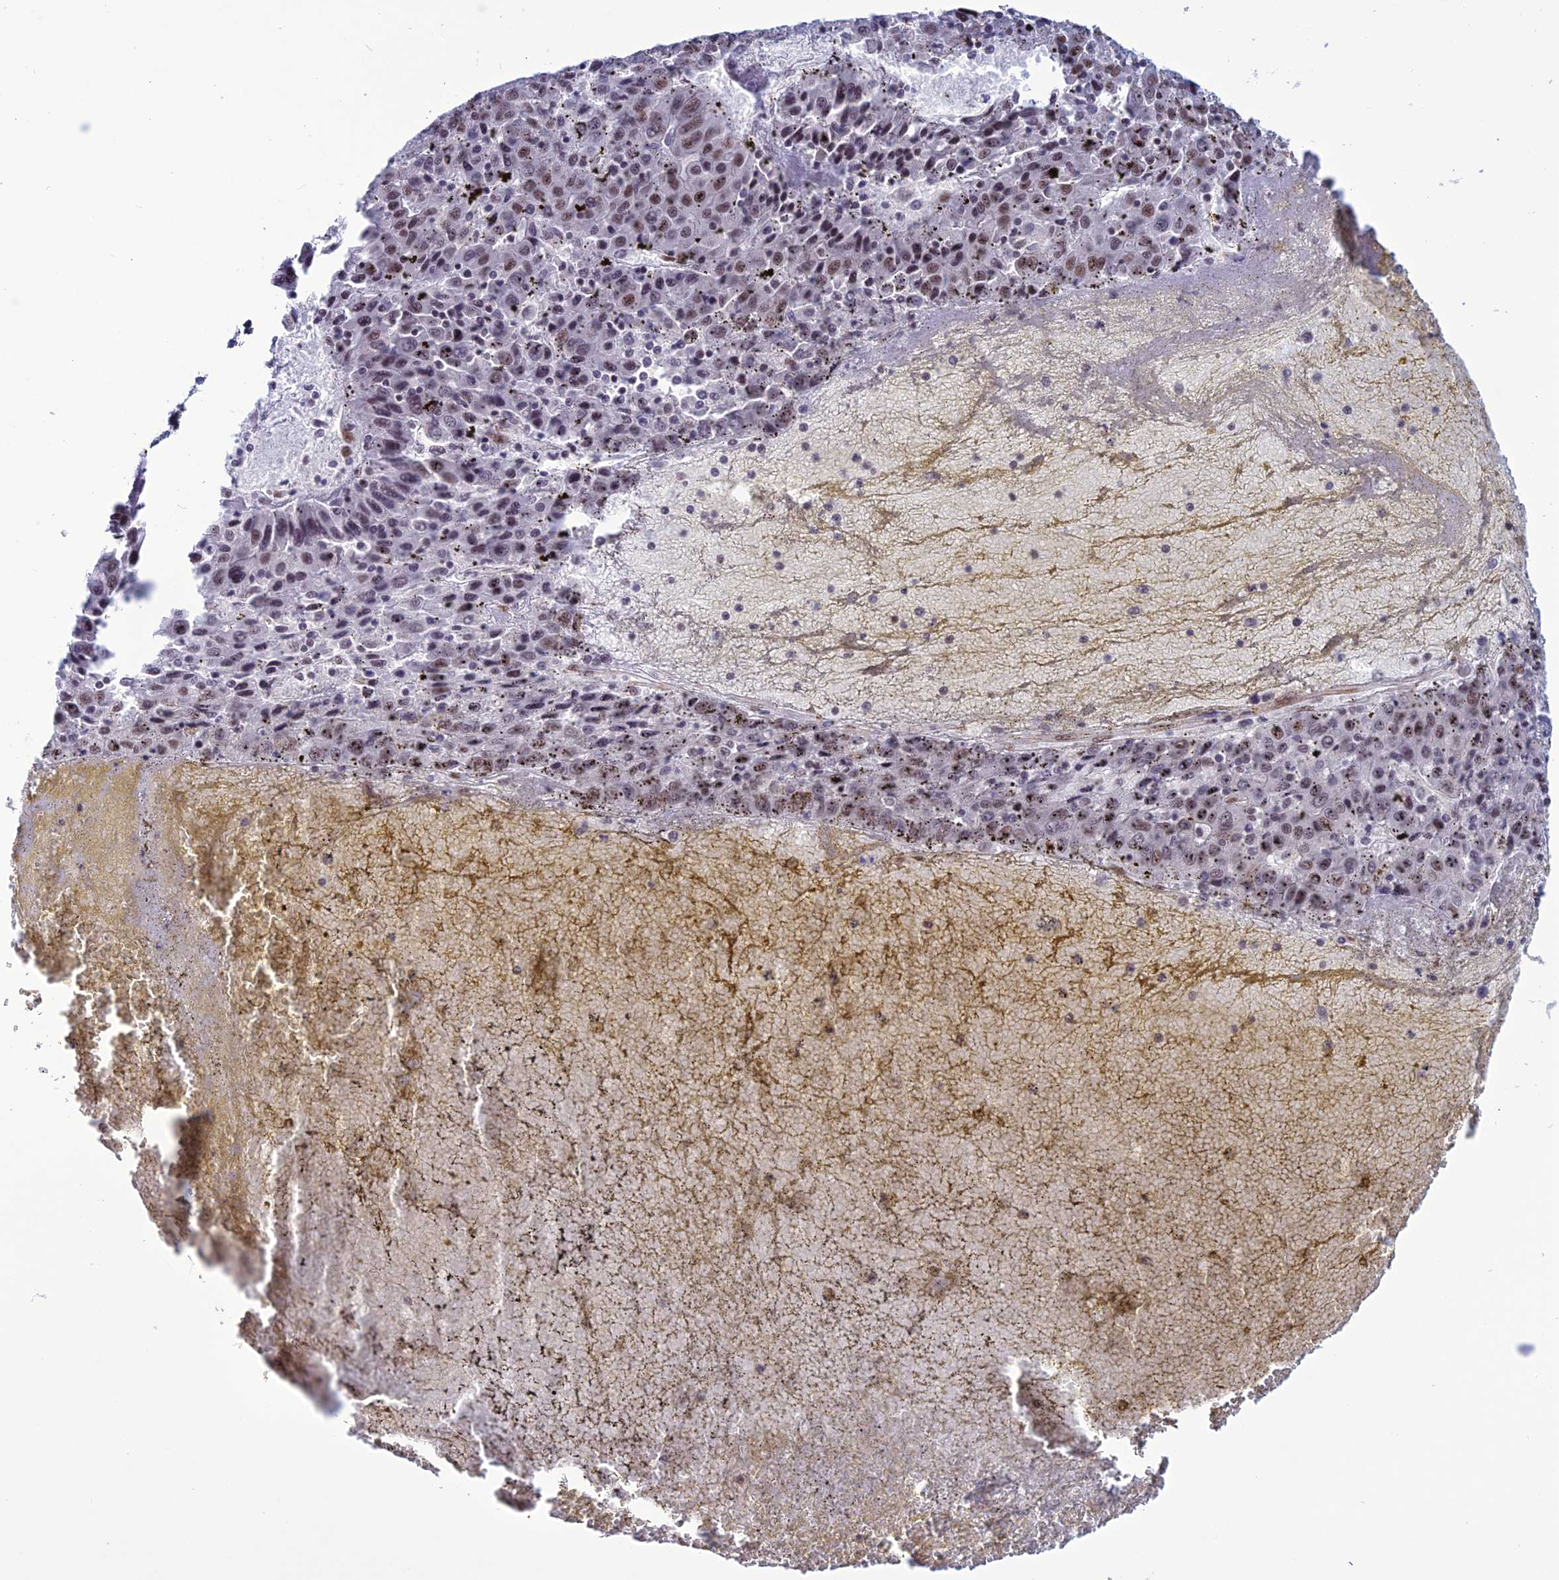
{"staining": {"intensity": "moderate", "quantity": ">75%", "location": "nuclear"}, "tissue": "liver cancer", "cell_type": "Tumor cells", "image_type": "cancer", "snomed": [{"axis": "morphology", "description": "Carcinoma, Hepatocellular, NOS"}, {"axis": "topography", "description": "Liver"}], "caption": "Liver hepatocellular carcinoma was stained to show a protein in brown. There is medium levels of moderate nuclear staining in about >75% of tumor cells.", "gene": "U2AF1", "patient": {"sex": "female", "age": 53}}